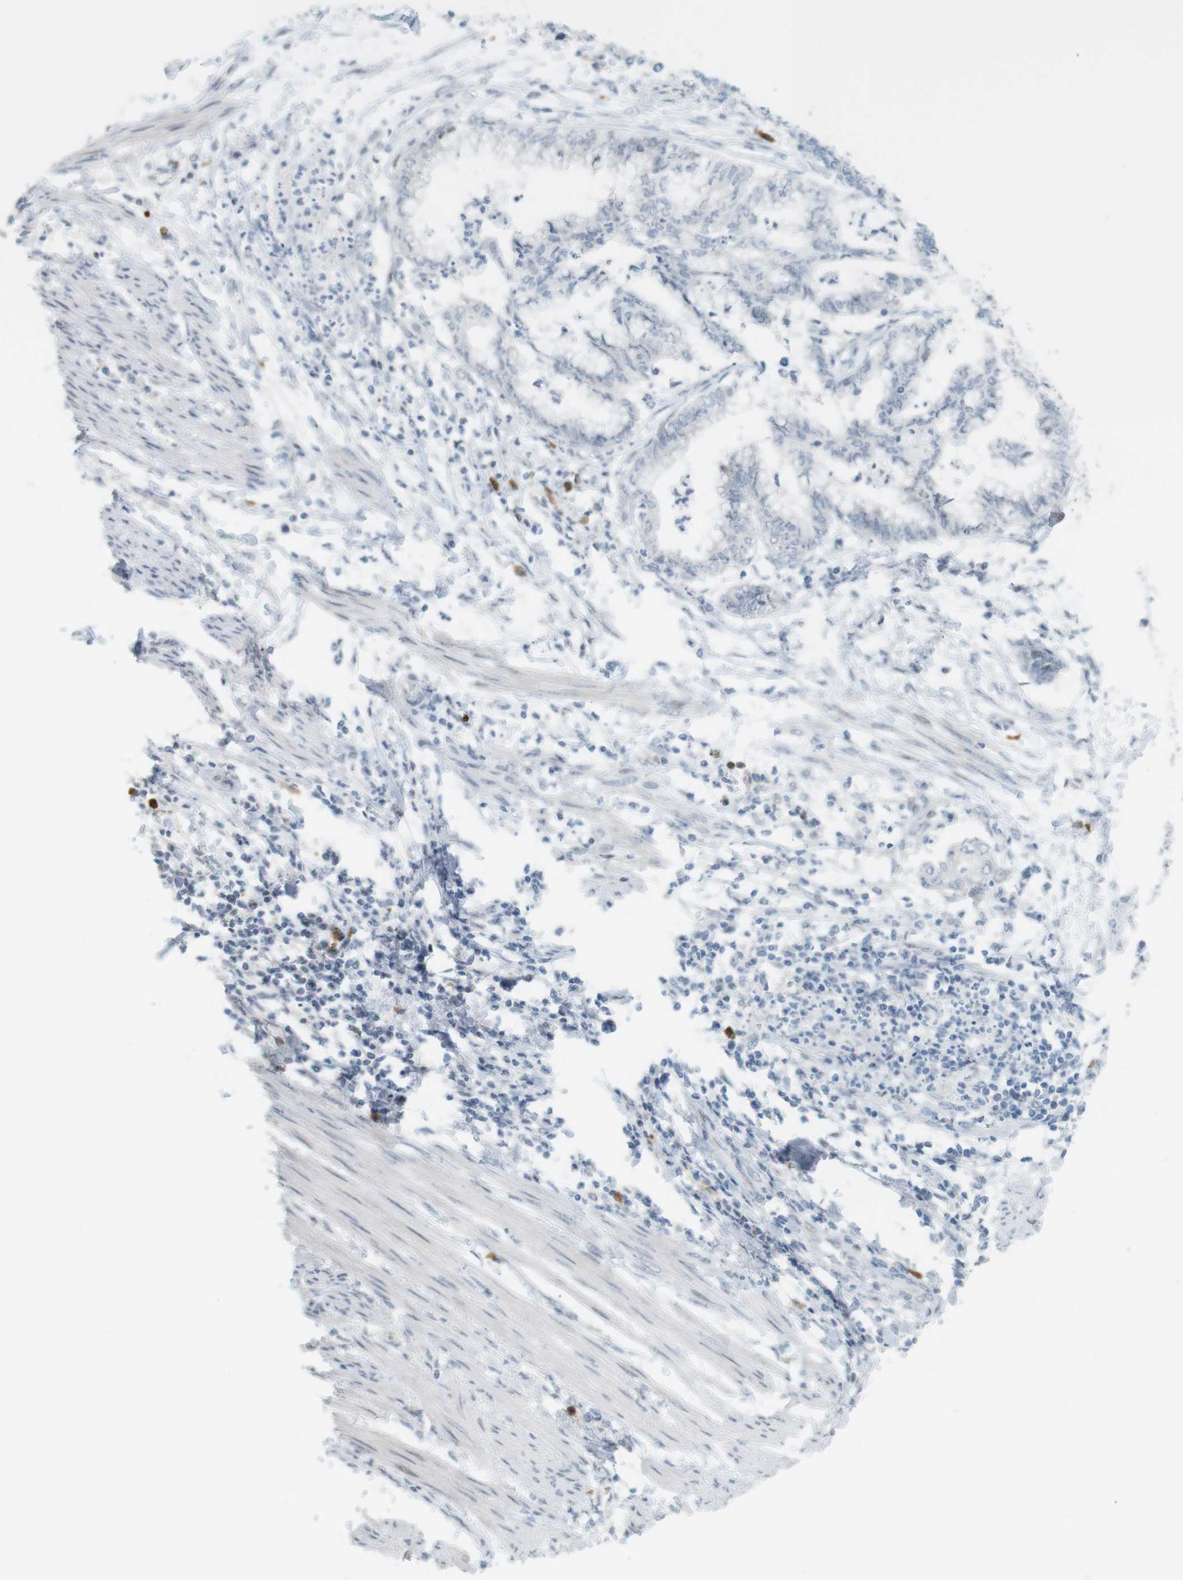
{"staining": {"intensity": "negative", "quantity": "none", "location": "none"}, "tissue": "endometrial cancer", "cell_type": "Tumor cells", "image_type": "cancer", "snomed": [{"axis": "morphology", "description": "Necrosis, NOS"}, {"axis": "morphology", "description": "Adenocarcinoma, NOS"}, {"axis": "topography", "description": "Endometrium"}], "caption": "The immunohistochemistry (IHC) histopathology image has no significant expression in tumor cells of endometrial cancer tissue. Nuclei are stained in blue.", "gene": "DMC1", "patient": {"sex": "female", "age": 79}}